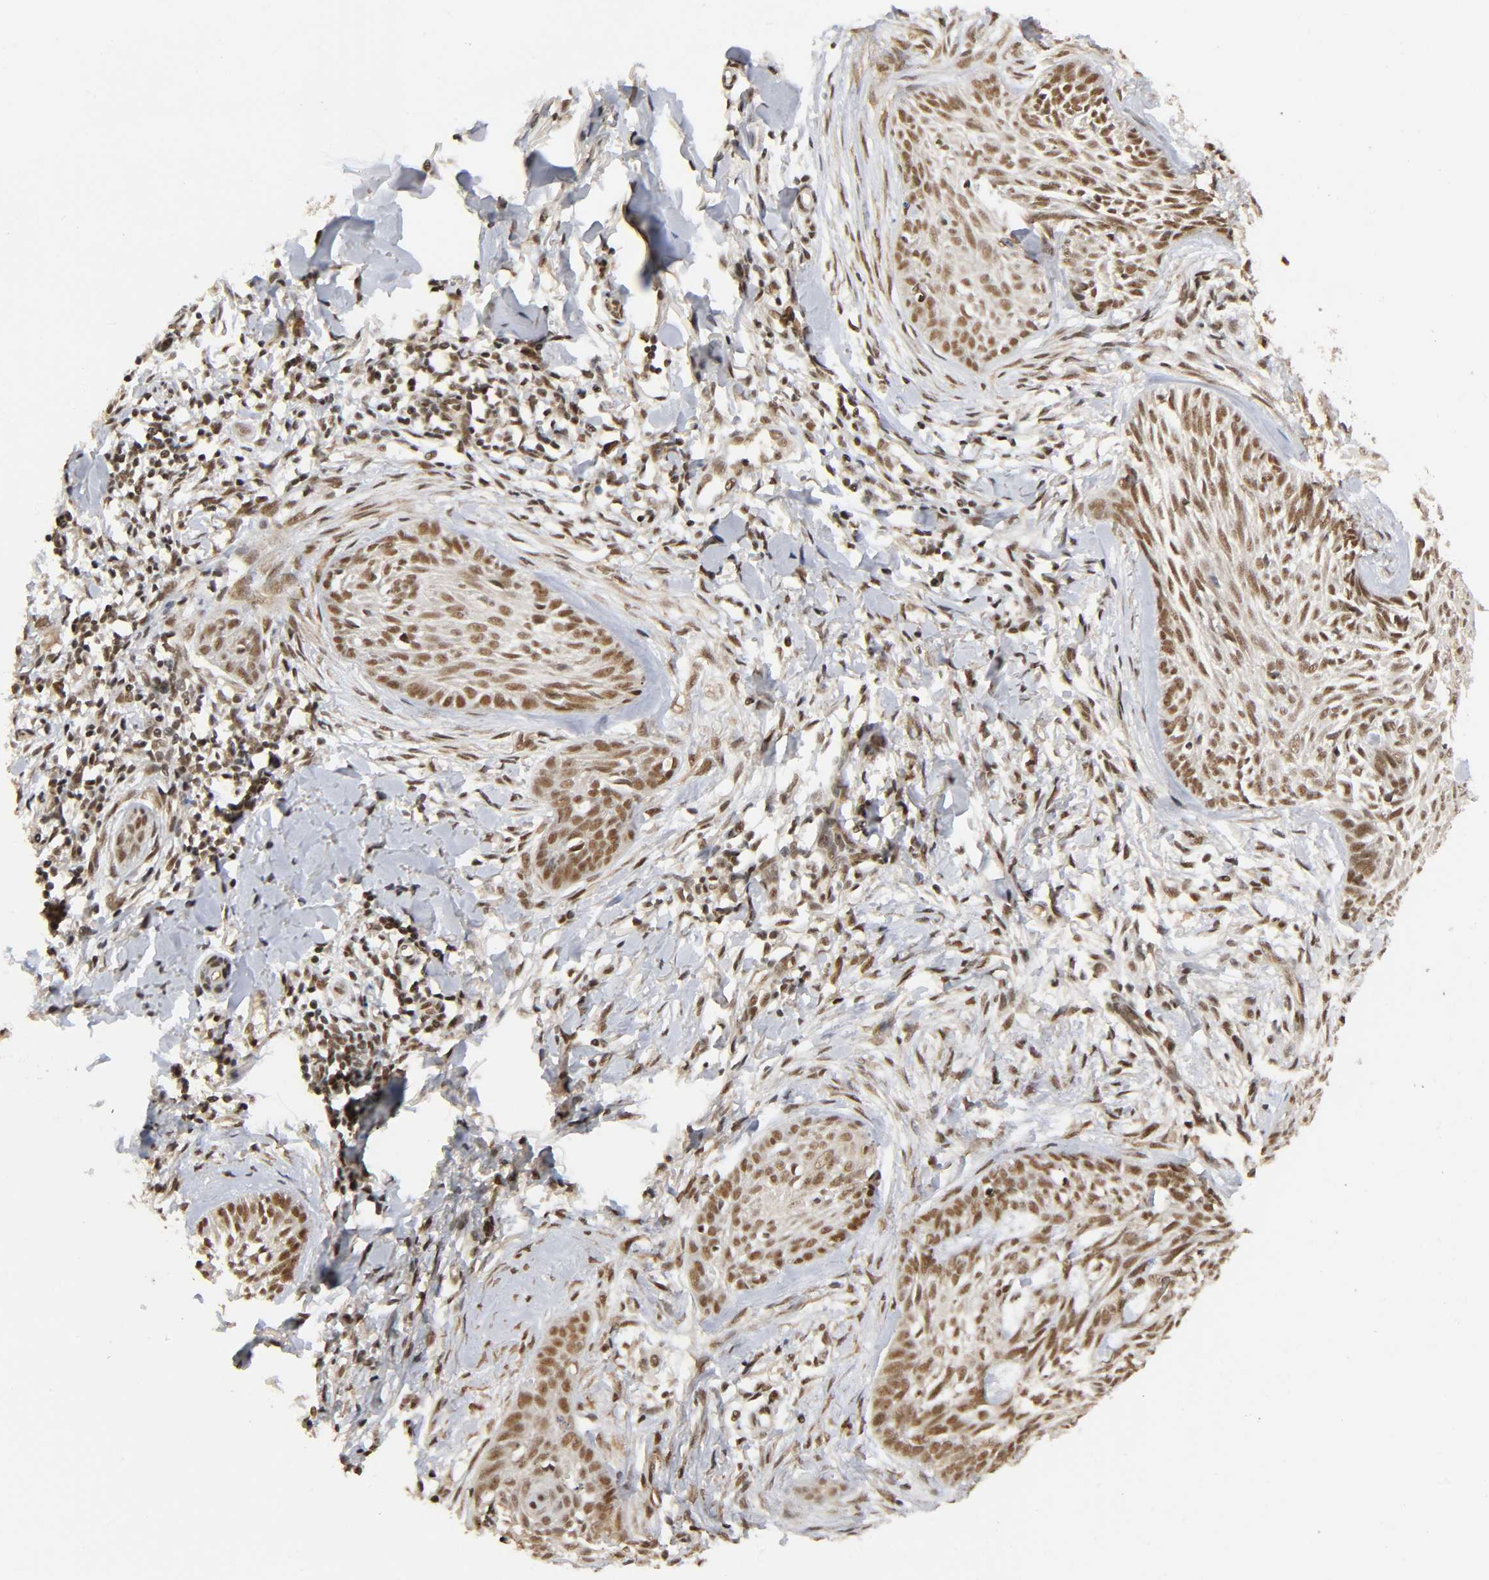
{"staining": {"intensity": "moderate", "quantity": ">75%", "location": "cytoplasmic/membranous,nuclear"}, "tissue": "skin cancer", "cell_type": "Tumor cells", "image_type": "cancer", "snomed": [{"axis": "morphology", "description": "Normal tissue, NOS"}, {"axis": "morphology", "description": "Basal cell carcinoma"}, {"axis": "topography", "description": "Skin"}], "caption": "A photomicrograph of basal cell carcinoma (skin) stained for a protein reveals moderate cytoplasmic/membranous and nuclear brown staining in tumor cells.", "gene": "ZNF384", "patient": {"sex": "male", "age": 71}}